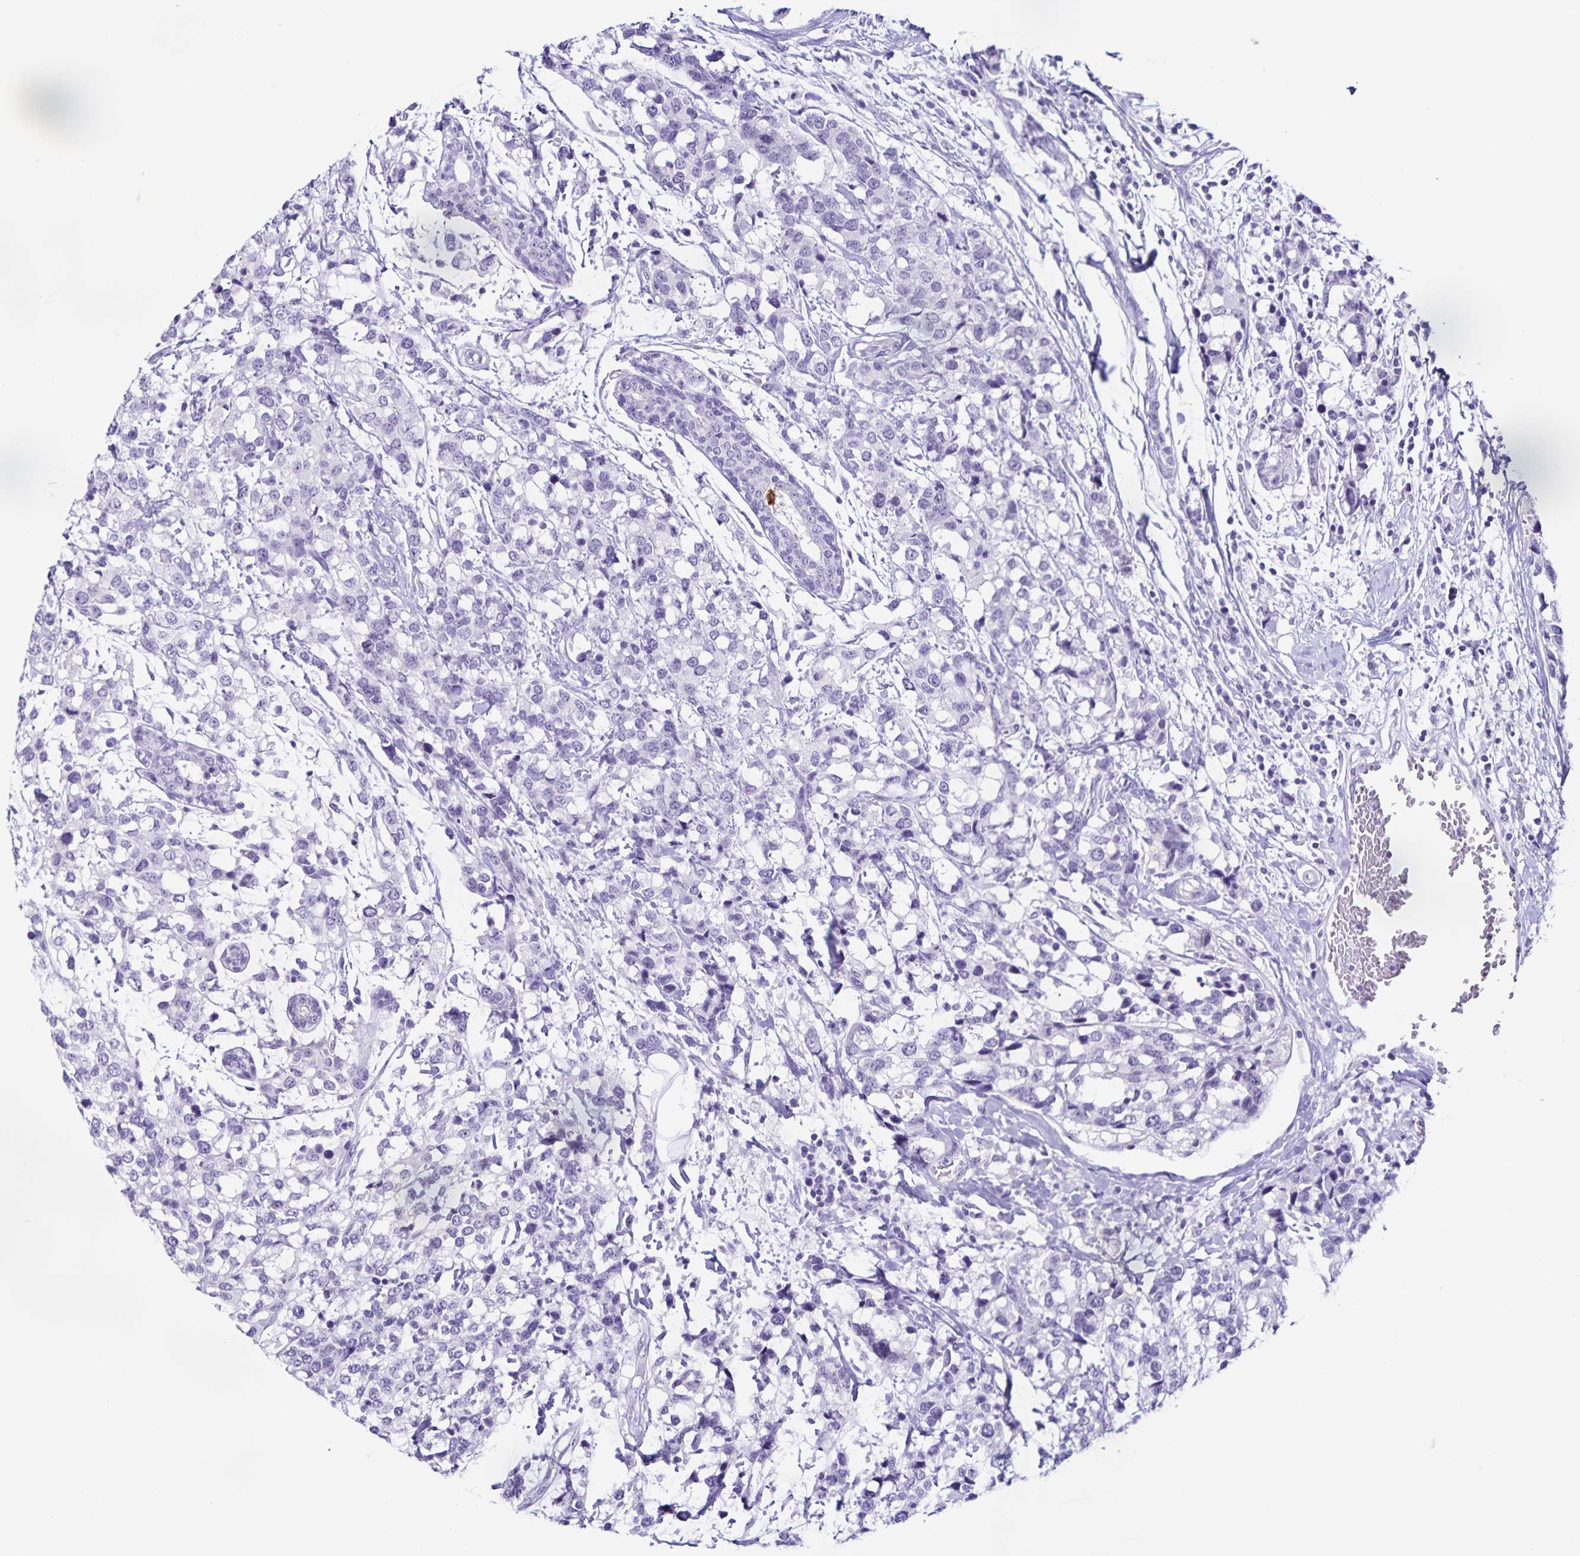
{"staining": {"intensity": "negative", "quantity": "none", "location": "none"}, "tissue": "breast cancer", "cell_type": "Tumor cells", "image_type": "cancer", "snomed": [{"axis": "morphology", "description": "Lobular carcinoma"}, {"axis": "topography", "description": "Breast"}], "caption": "An image of lobular carcinoma (breast) stained for a protein exhibits no brown staining in tumor cells.", "gene": "FAM170A", "patient": {"sex": "female", "age": 59}}